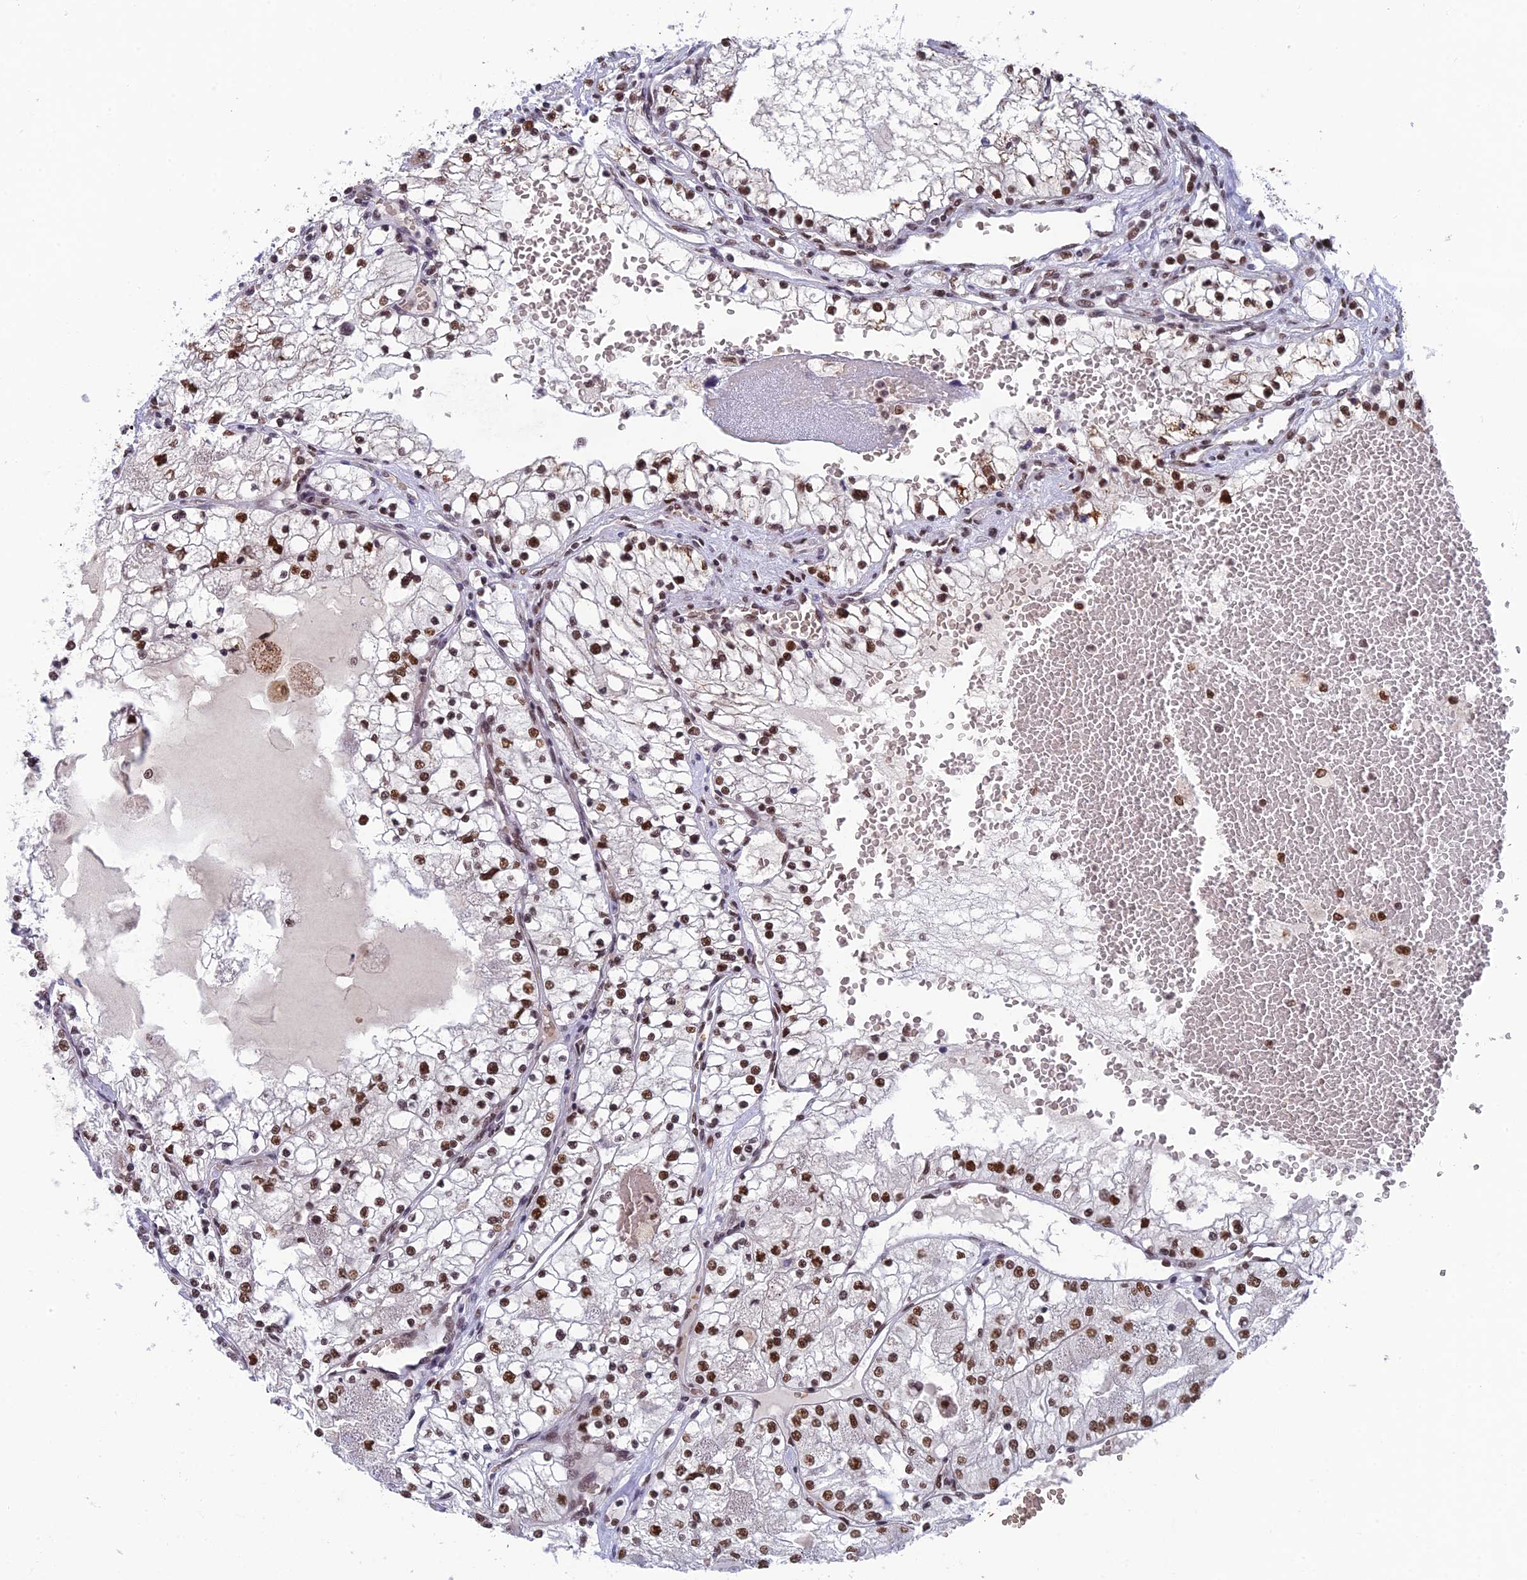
{"staining": {"intensity": "strong", "quantity": ">75%", "location": "nuclear"}, "tissue": "renal cancer", "cell_type": "Tumor cells", "image_type": "cancer", "snomed": [{"axis": "morphology", "description": "Normal tissue, NOS"}, {"axis": "morphology", "description": "Adenocarcinoma, NOS"}, {"axis": "topography", "description": "Kidney"}], "caption": "This is a photomicrograph of IHC staining of renal cancer, which shows strong staining in the nuclear of tumor cells.", "gene": "EEF1AKMT3", "patient": {"sex": "male", "age": 68}}